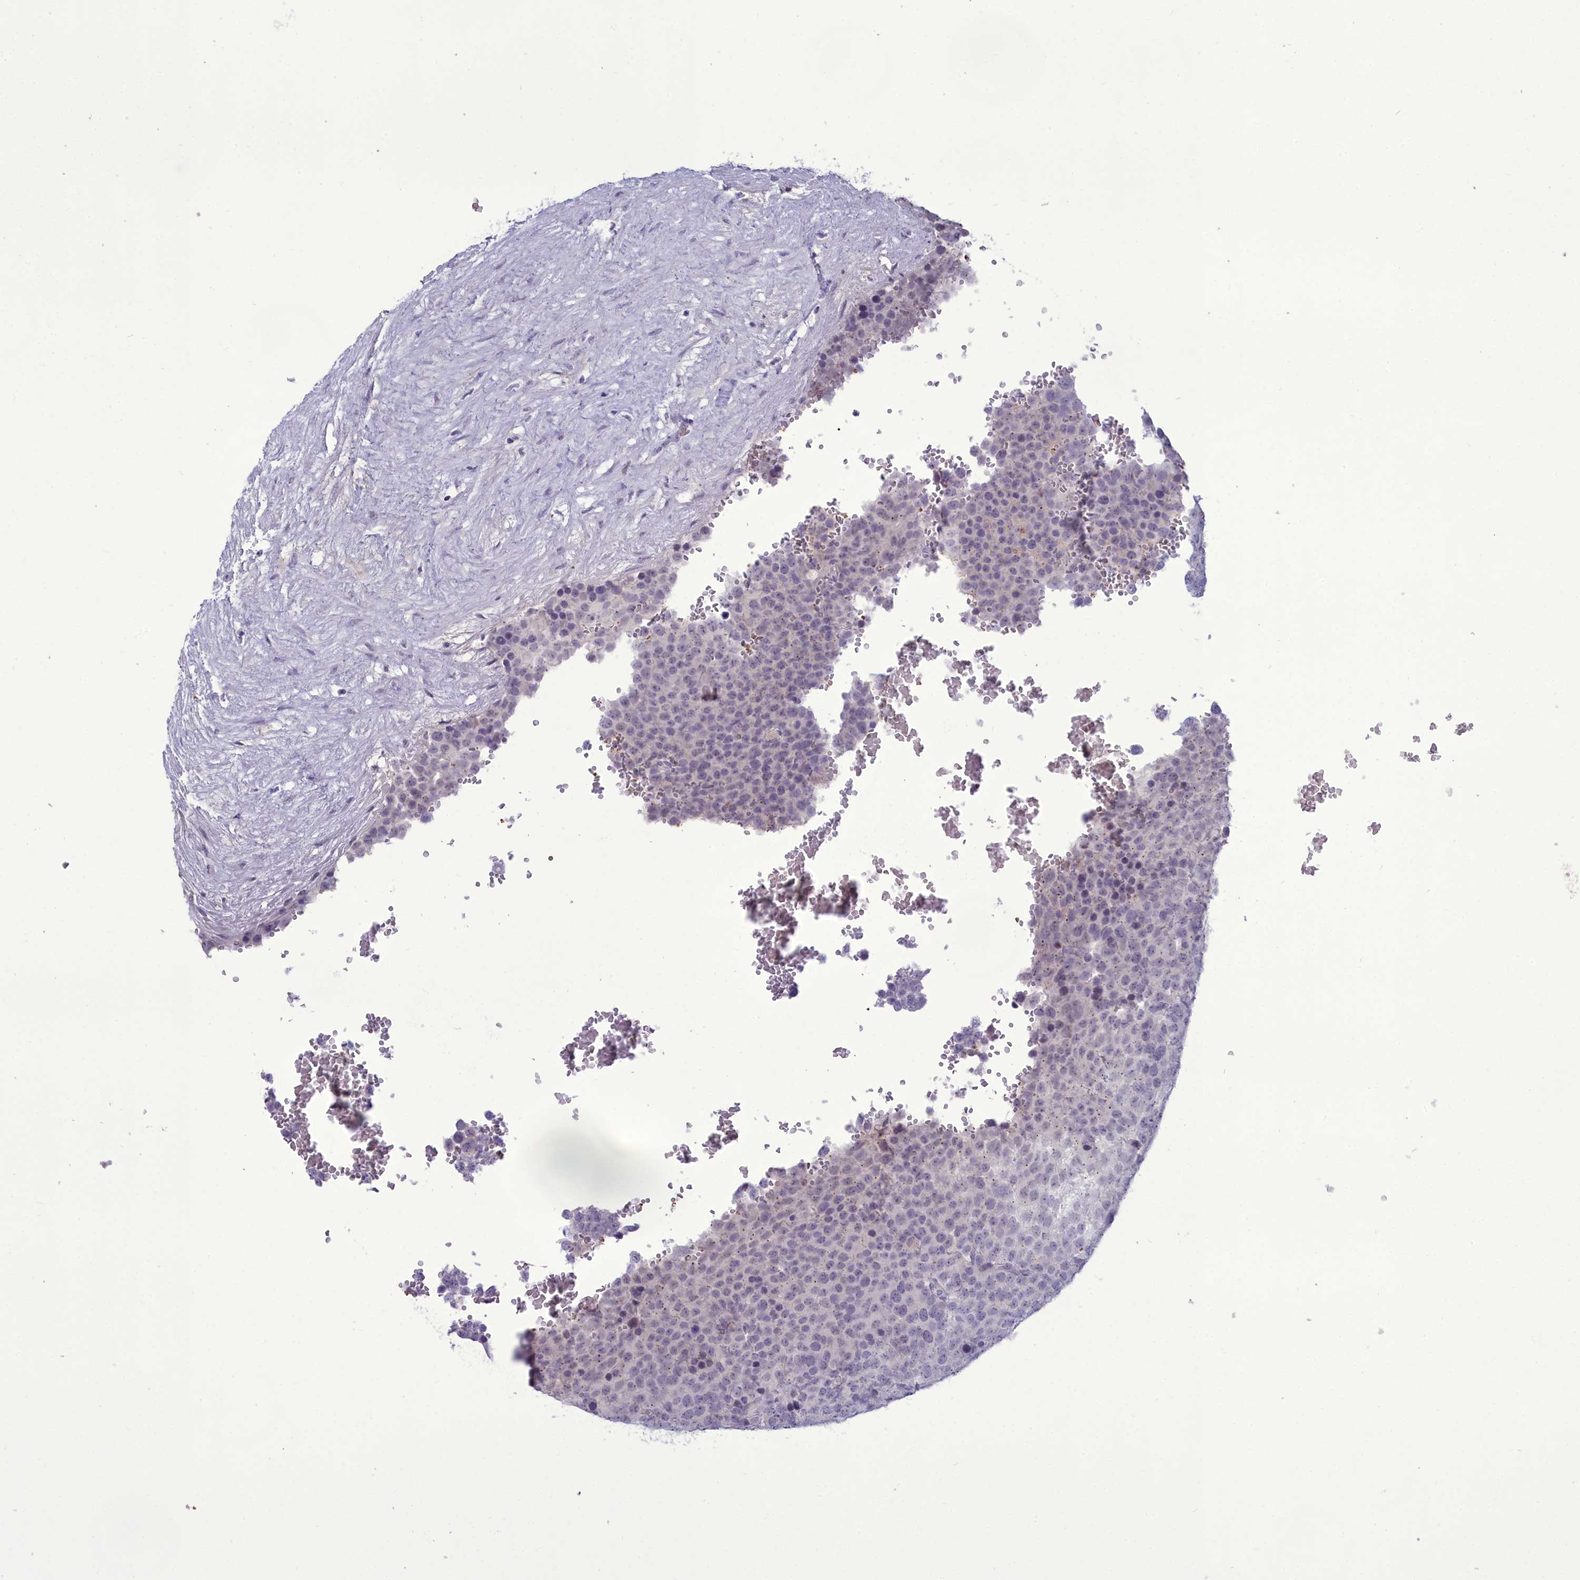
{"staining": {"intensity": "negative", "quantity": "none", "location": "none"}, "tissue": "testis cancer", "cell_type": "Tumor cells", "image_type": "cancer", "snomed": [{"axis": "morphology", "description": "Seminoma, NOS"}, {"axis": "topography", "description": "Testis"}], "caption": "There is no significant expression in tumor cells of seminoma (testis).", "gene": "OSTN", "patient": {"sex": "male", "age": 71}}